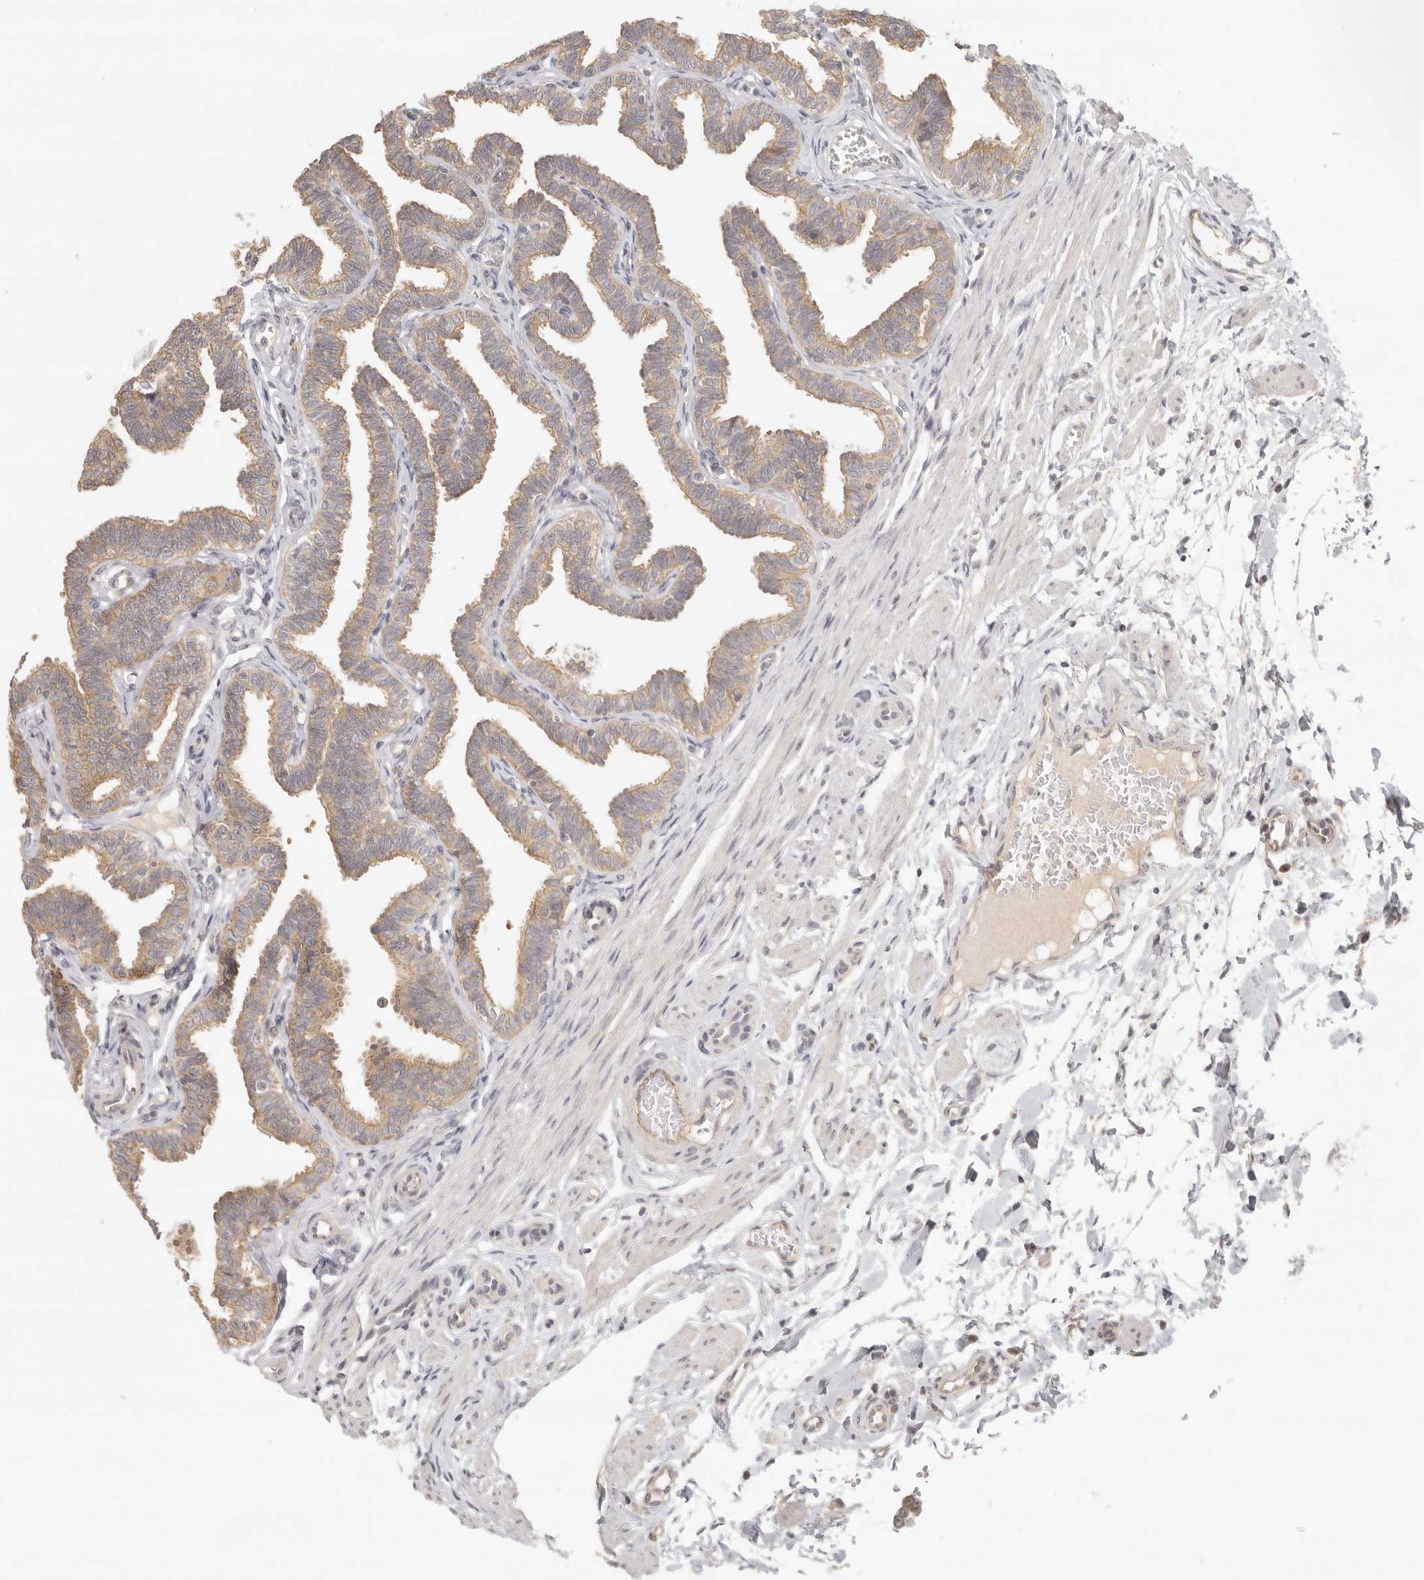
{"staining": {"intensity": "moderate", "quantity": ">75%", "location": "cytoplasmic/membranous"}, "tissue": "fallopian tube", "cell_type": "Glandular cells", "image_type": "normal", "snomed": [{"axis": "morphology", "description": "Normal tissue, NOS"}, {"axis": "topography", "description": "Fallopian tube"}, {"axis": "topography", "description": "Ovary"}], "caption": "Brown immunohistochemical staining in normal fallopian tube exhibits moderate cytoplasmic/membranous expression in about >75% of glandular cells.", "gene": "AHDC1", "patient": {"sex": "female", "age": 23}}